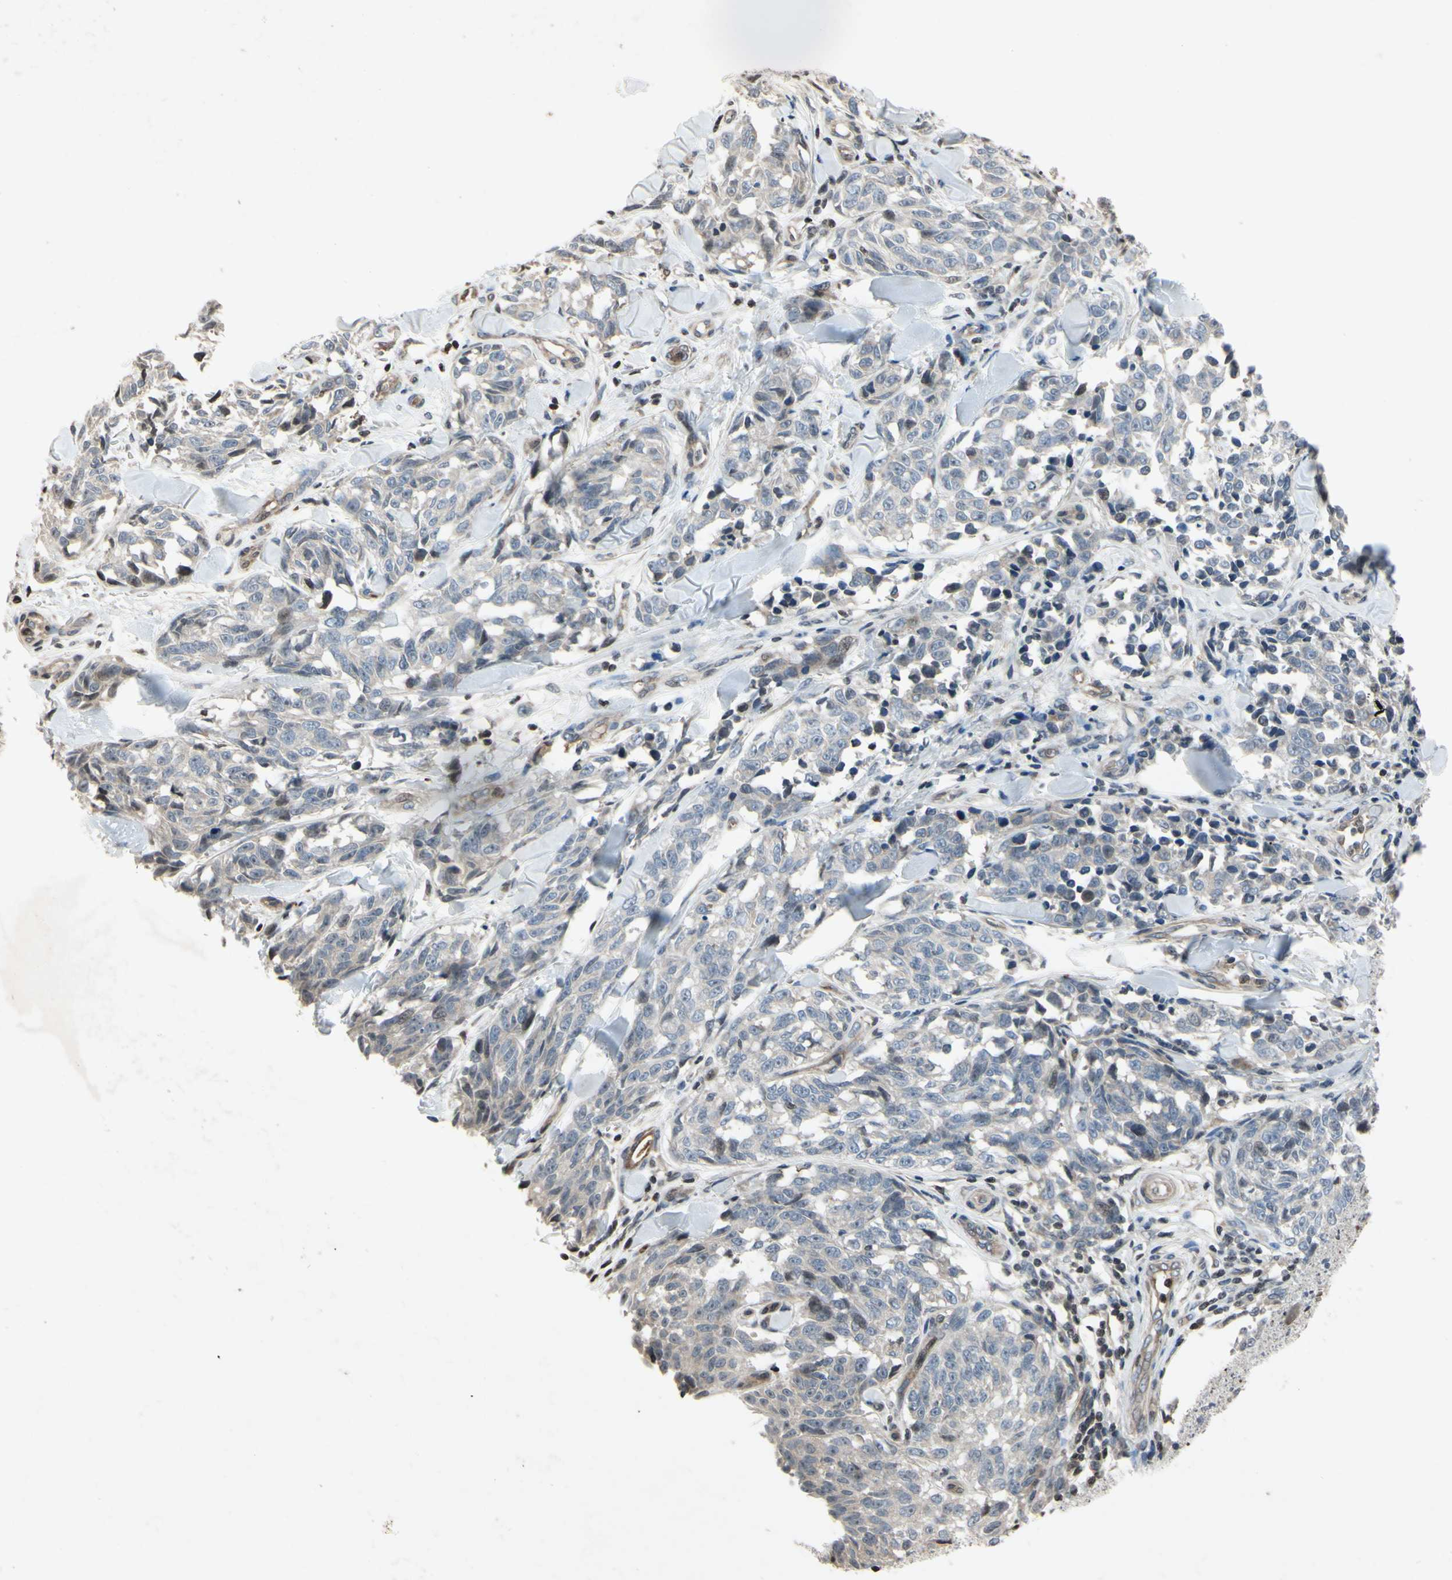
{"staining": {"intensity": "weak", "quantity": "<25%", "location": "cytoplasmic/membranous"}, "tissue": "melanoma", "cell_type": "Tumor cells", "image_type": "cancer", "snomed": [{"axis": "morphology", "description": "Malignant melanoma, NOS"}, {"axis": "topography", "description": "Skin"}], "caption": "IHC of melanoma demonstrates no positivity in tumor cells.", "gene": "ARG1", "patient": {"sex": "female", "age": 64}}